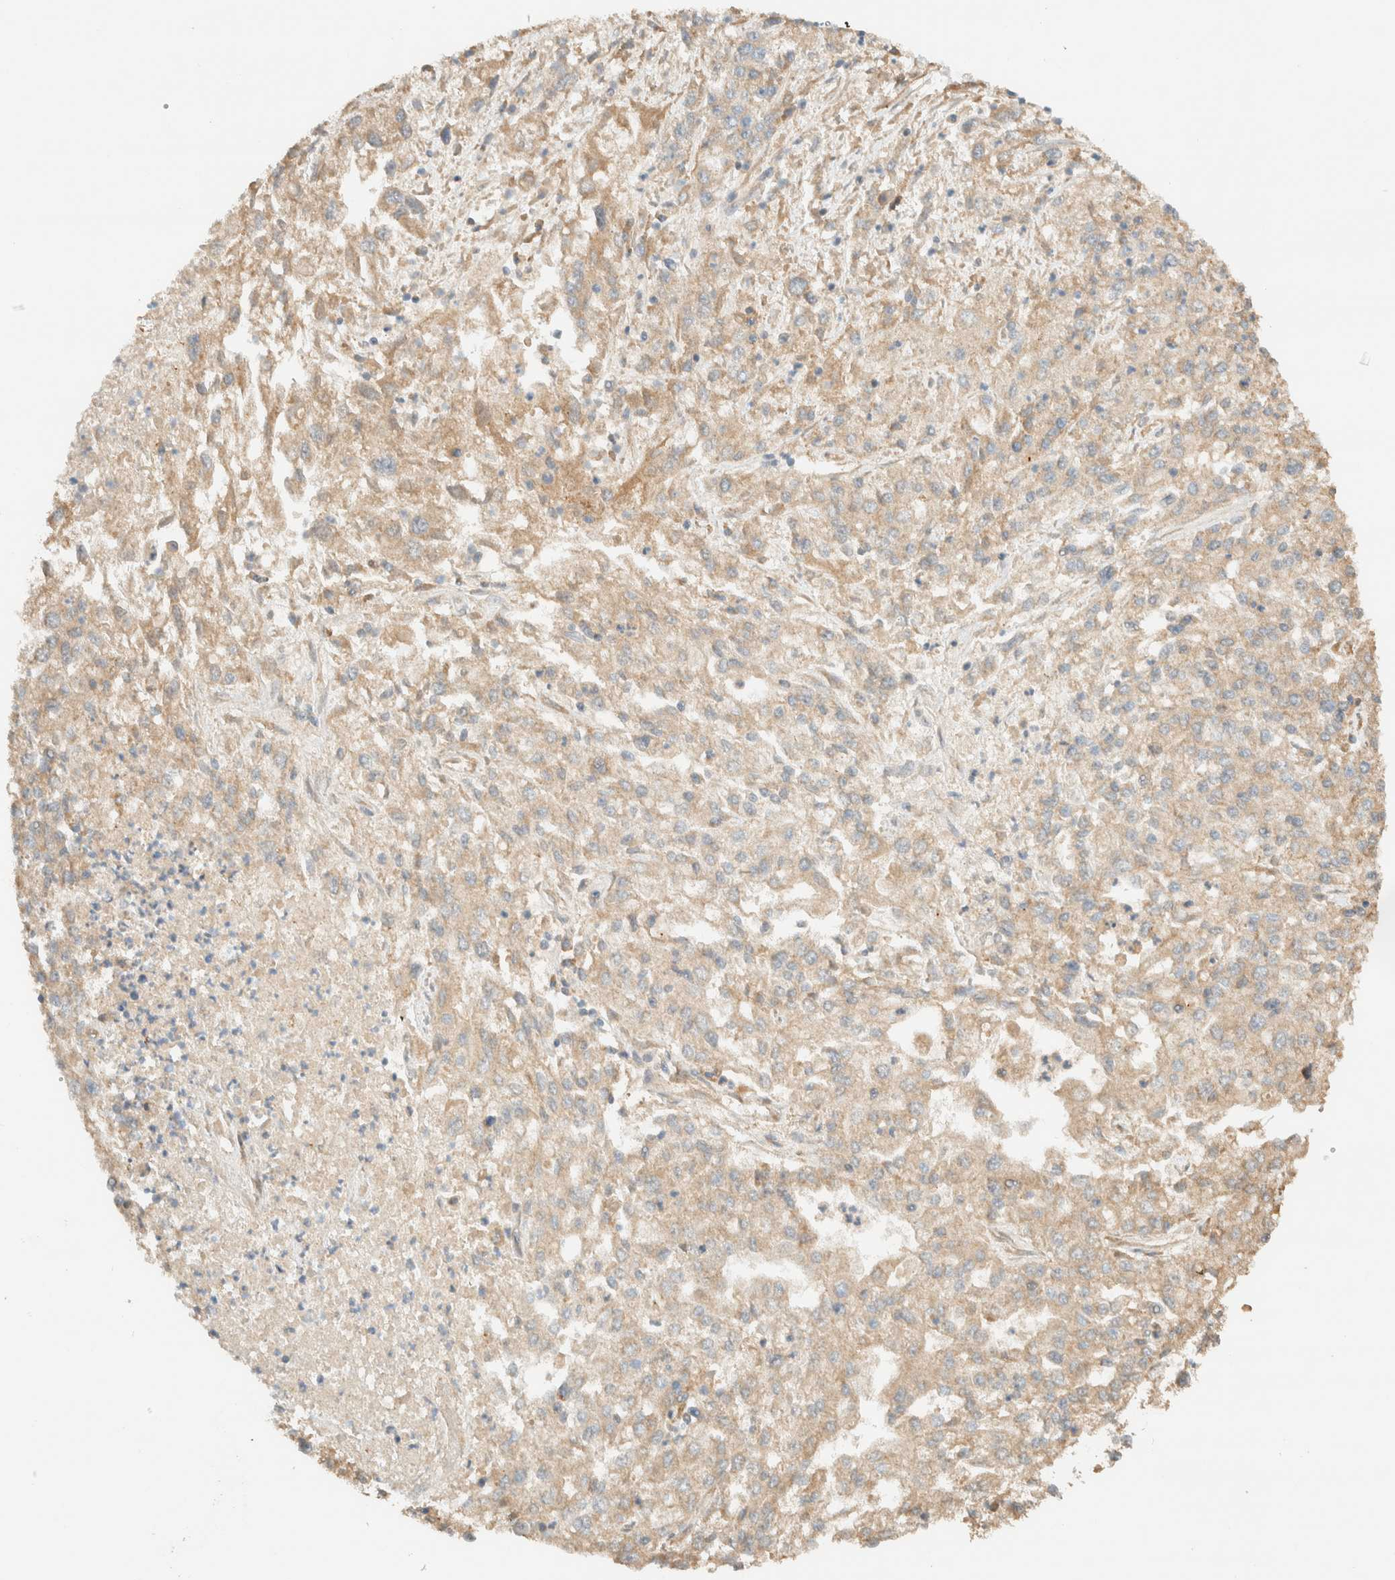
{"staining": {"intensity": "weak", "quantity": ">75%", "location": "cytoplasmic/membranous"}, "tissue": "endometrial cancer", "cell_type": "Tumor cells", "image_type": "cancer", "snomed": [{"axis": "morphology", "description": "Adenocarcinoma, NOS"}, {"axis": "topography", "description": "Endometrium"}], "caption": "Immunohistochemistry of human endometrial adenocarcinoma demonstrates low levels of weak cytoplasmic/membranous staining in approximately >75% of tumor cells.", "gene": "ZBTB34", "patient": {"sex": "female", "age": 49}}